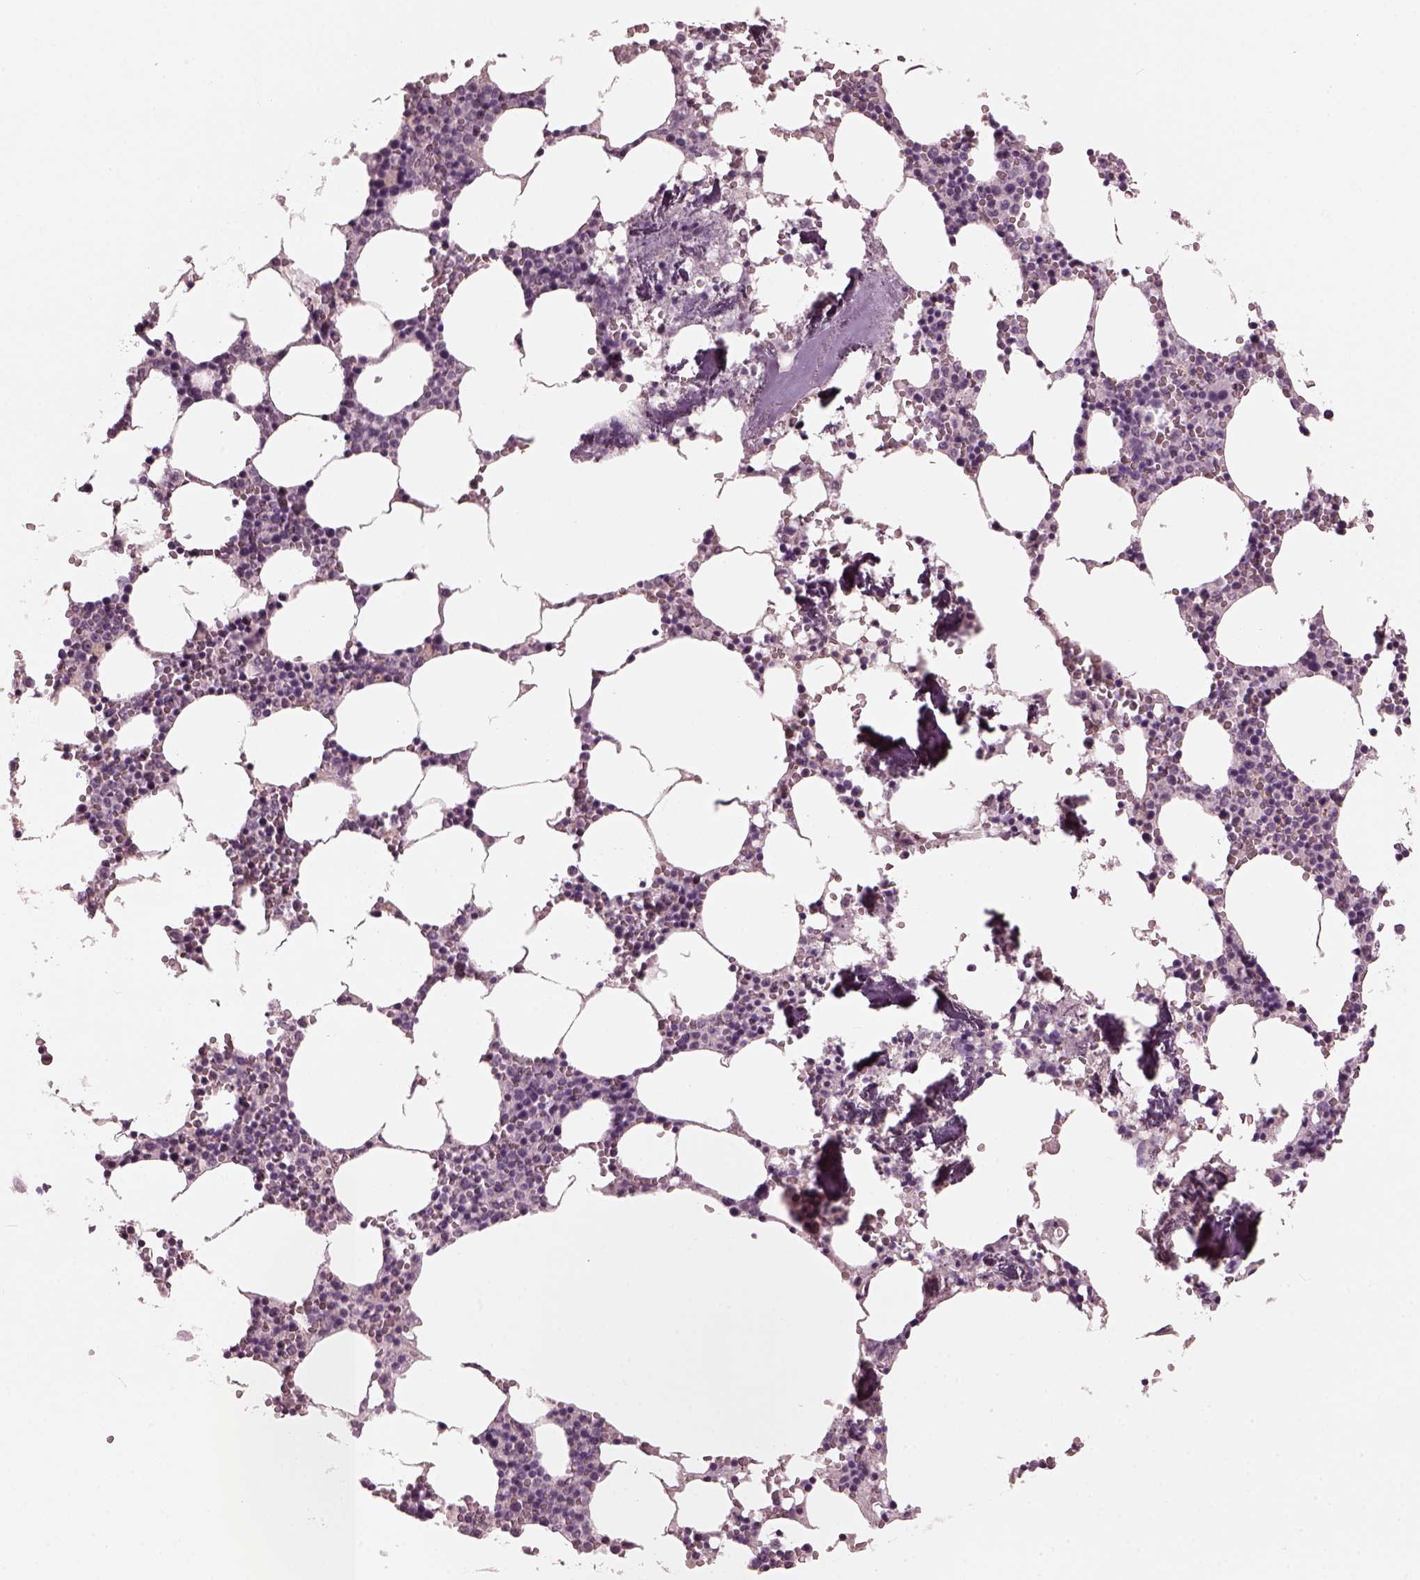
{"staining": {"intensity": "negative", "quantity": "none", "location": "none"}, "tissue": "bone marrow", "cell_type": "Hematopoietic cells", "image_type": "normal", "snomed": [{"axis": "morphology", "description": "Normal tissue, NOS"}, {"axis": "topography", "description": "Bone marrow"}], "caption": "Micrograph shows no significant protein expression in hematopoietic cells of normal bone marrow.", "gene": "OPTC", "patient": {"sex": "female", "age": 64}}